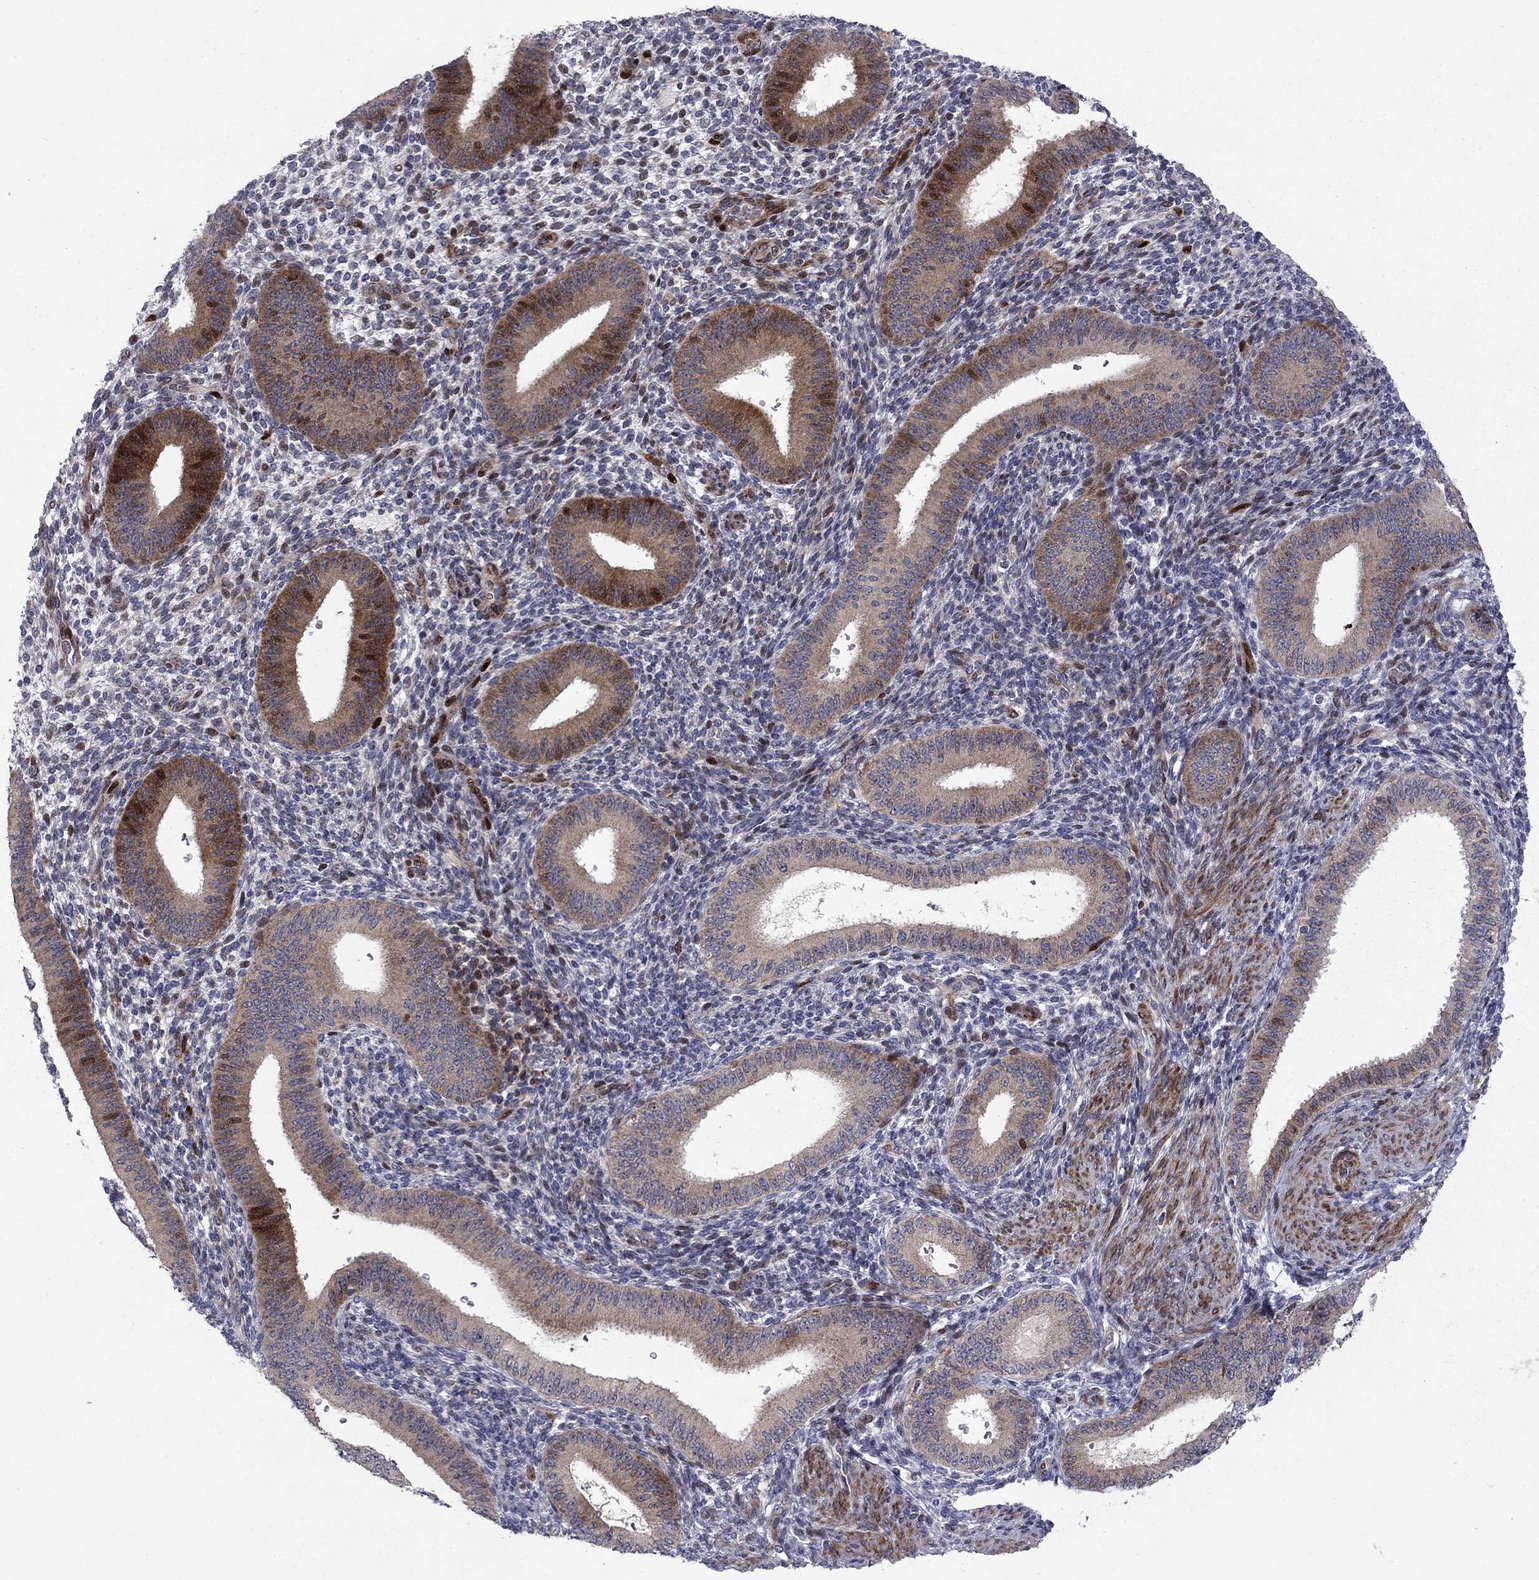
{"staining": {"intensity": "negative", "quantity": "none", "location": "none"}, "tissue": "endometrium", "cell_type": "Cells in endometrial stroma", "image_type": "normal", "snomed": [{"axis": "morphology", "description": "Normal tissue, NOS"}, {"axis": "topography", "description": "Endometrium"}], "caption": "Micrograph shows no significant protein expression in cells in endometrial stroma of benign endometrium.", "gene": "MIOS", "patient": {"sex": "female", "age": 39}}